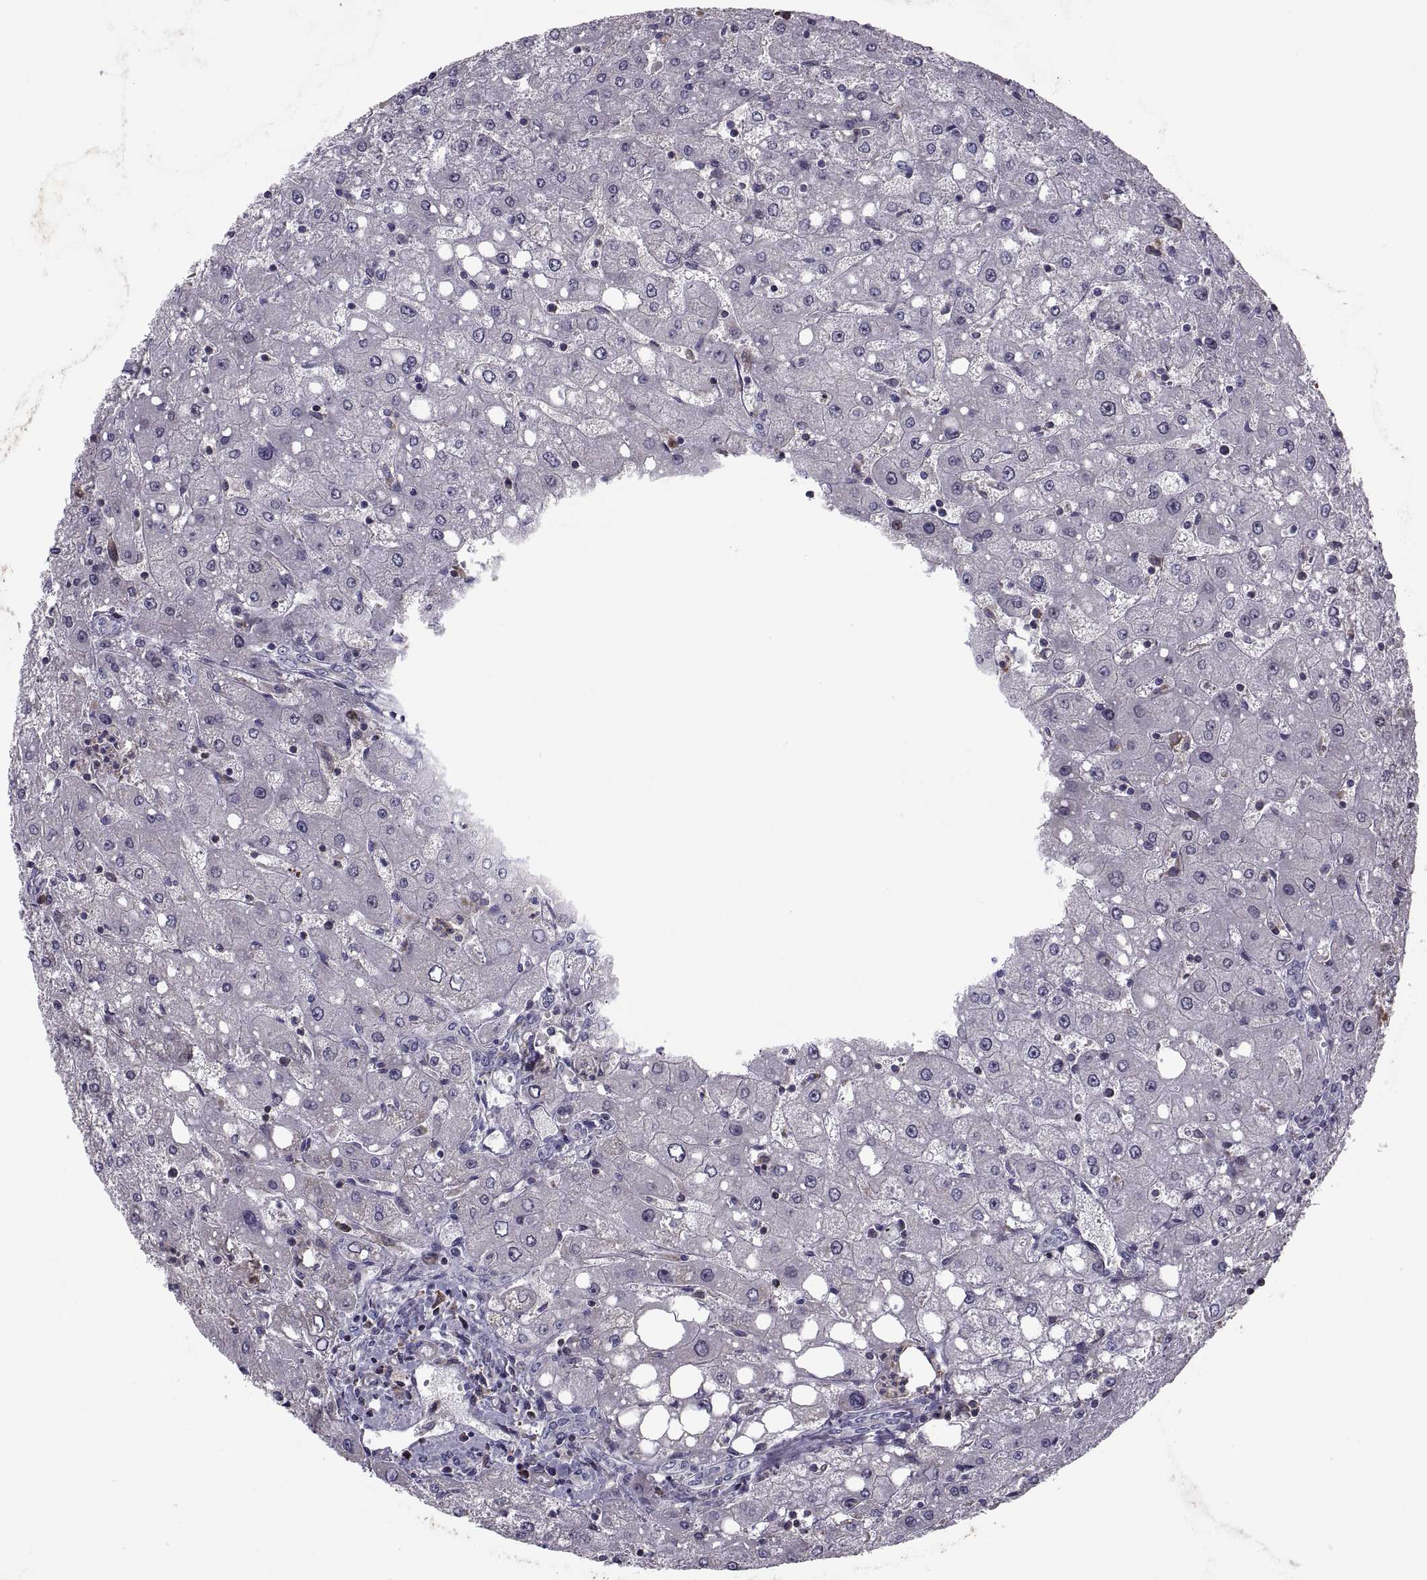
{"staining": {"intensity": "negative", "quantity": "none", "location": "none"}, "tissue": "liver", "cell_type": "Cholangiocytes", "image_type": "normal", "snomed": [{"axis": "morphology", "description": "Normal tissue, NOS"}, {"axis": "topography", "description": "Liver"}], "caption": "An IHC image of unremarkable liver is shown. There is no staining in cholangiocytes of liver. Brightfield microscopy of IHC stained with DAB (3,3'-diaminobenzidine) (brown) and hematoxylin (blue), captured at high magnification.", "gene": "ANO1", "patient": {"sex": "female", "age": 53}}